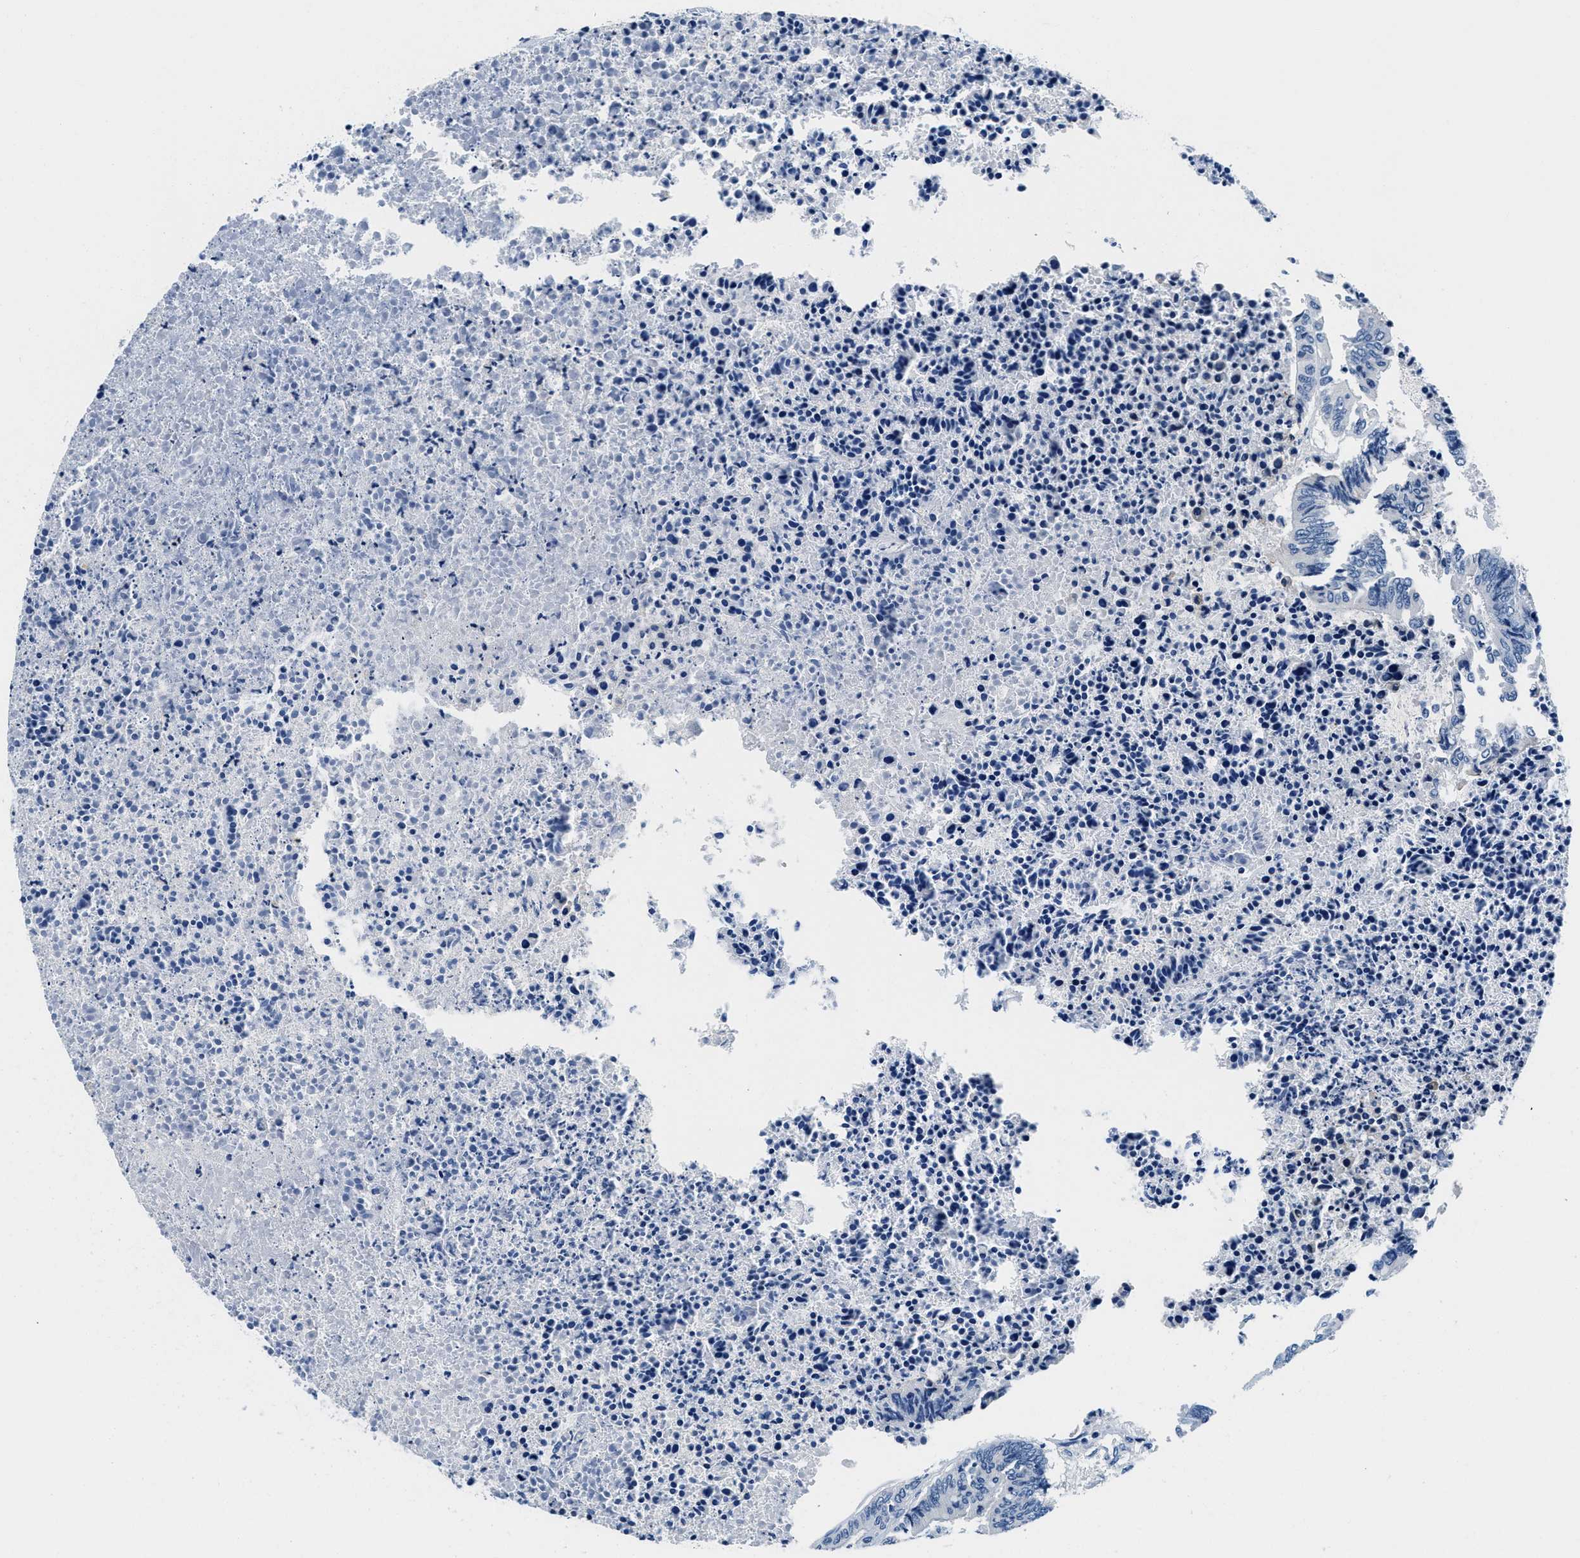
{"staining": {"intensity": "negative", "quantity": "none", "location": "none"}, "tissue": "colorectal cancer", "cell_type": "Tumor cells", "image_type": "cancer", "snomed": [{"axis": "morphology", "description": "Adenocarcinoma, NOS"}, {"axis": "topography", "description": "Rectum"}], "caption": "There is no significant staining in tumor cells of colorectal cancer.", "gene": "GSTM3", "patient": {"sex": "male", "age": 63}}